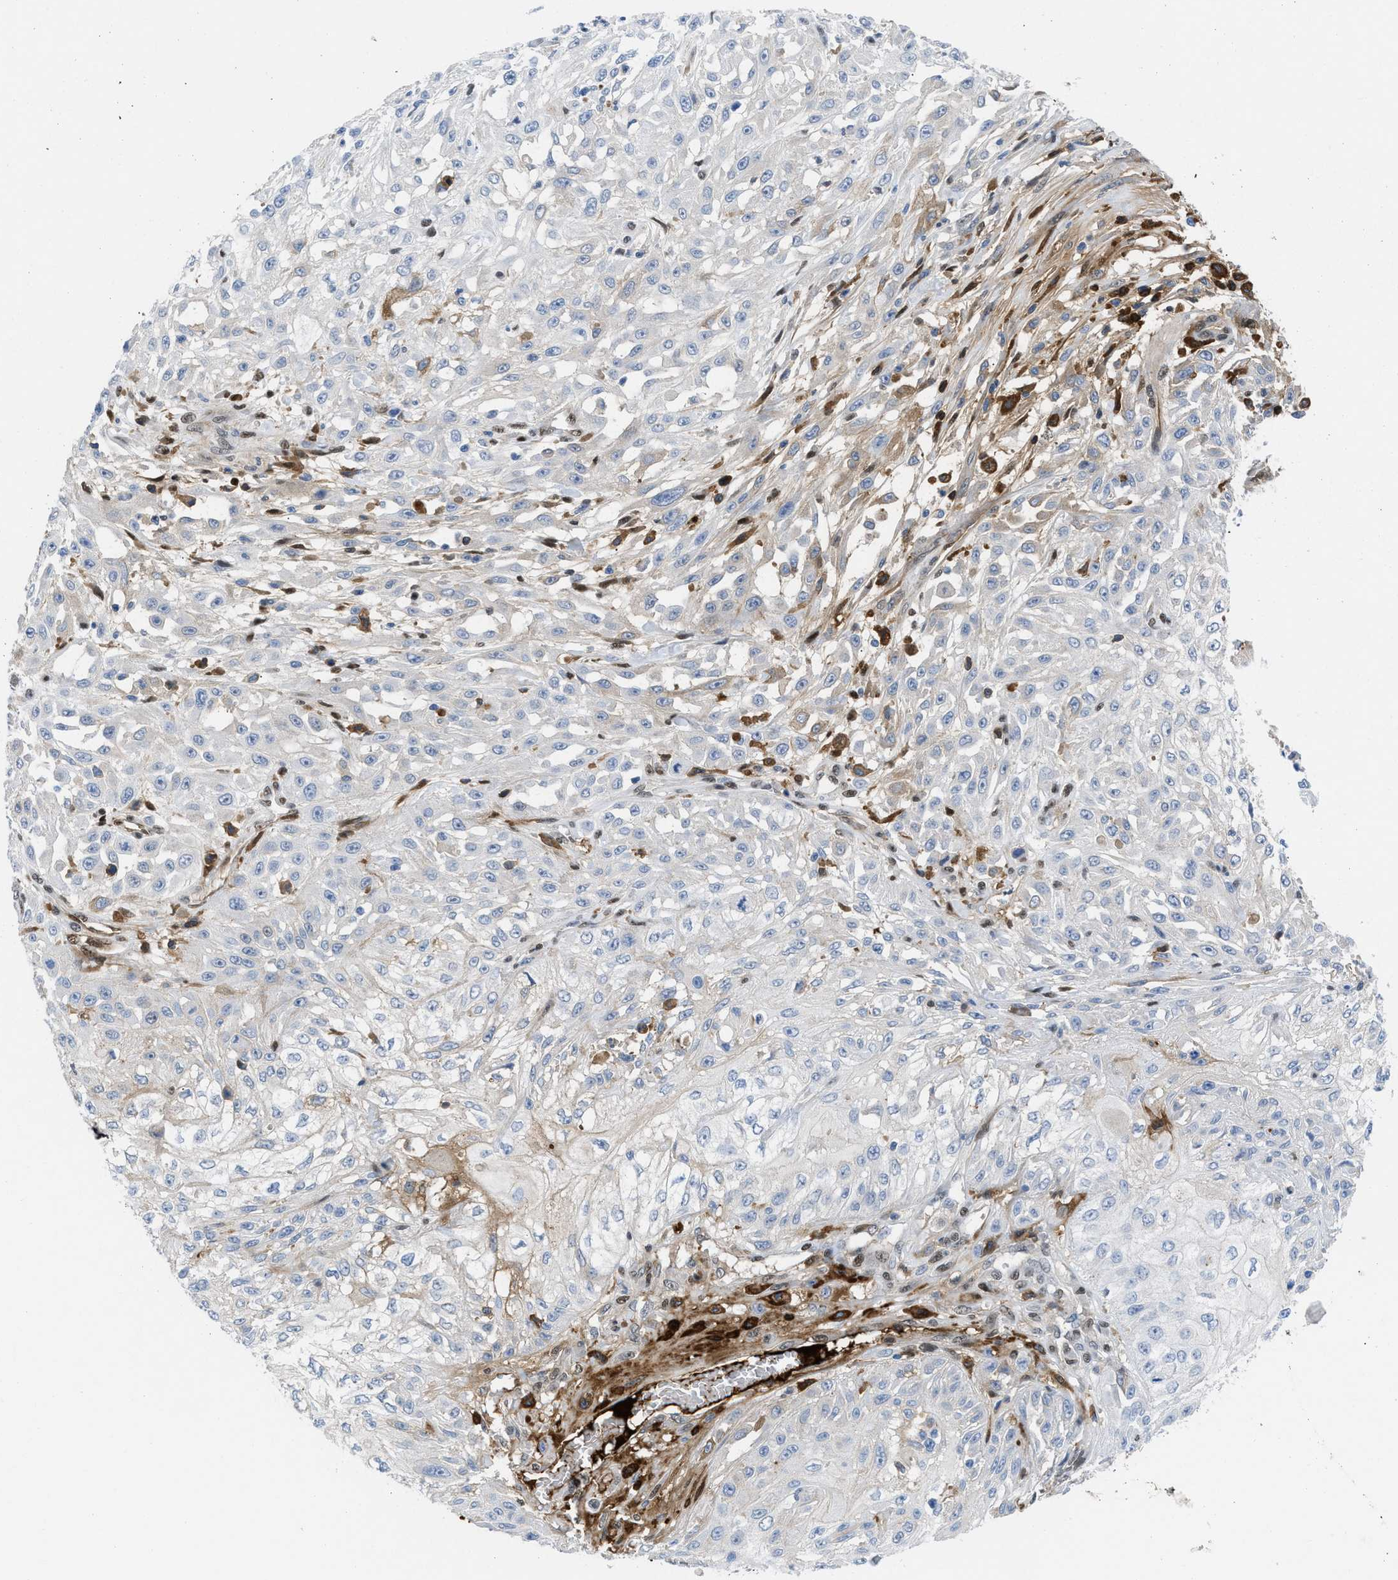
{"staining": {"intensity": "negative", "quantity": "none", "location": "none"}, "tissue": "skin cancer", "cell_type": "Tumor cells", "image_type": "cancer", "snomed": [{"axis": "morphology", "description": "Squamous cell carcinoma, NOS"}, {"axis": "morphology", "description": "Squamous cell carcinoma, metastatic, NOS"}, {"axis": "topography", "description": "Skin"}, {"axis": "topography", "description": "Lymph node"}], "caption": "Immunohistochemical staining of metastatic squamous cell carcinoma (skin) reveals no significant expression in tumor cells. The staining is performed using DAB (3,3'-diaminobenzidine) brown chromogen with nuclei counter-stained in using hematoxylin.", "gene": "LEF1", "patient": {"sex": "male", "age": 75}}